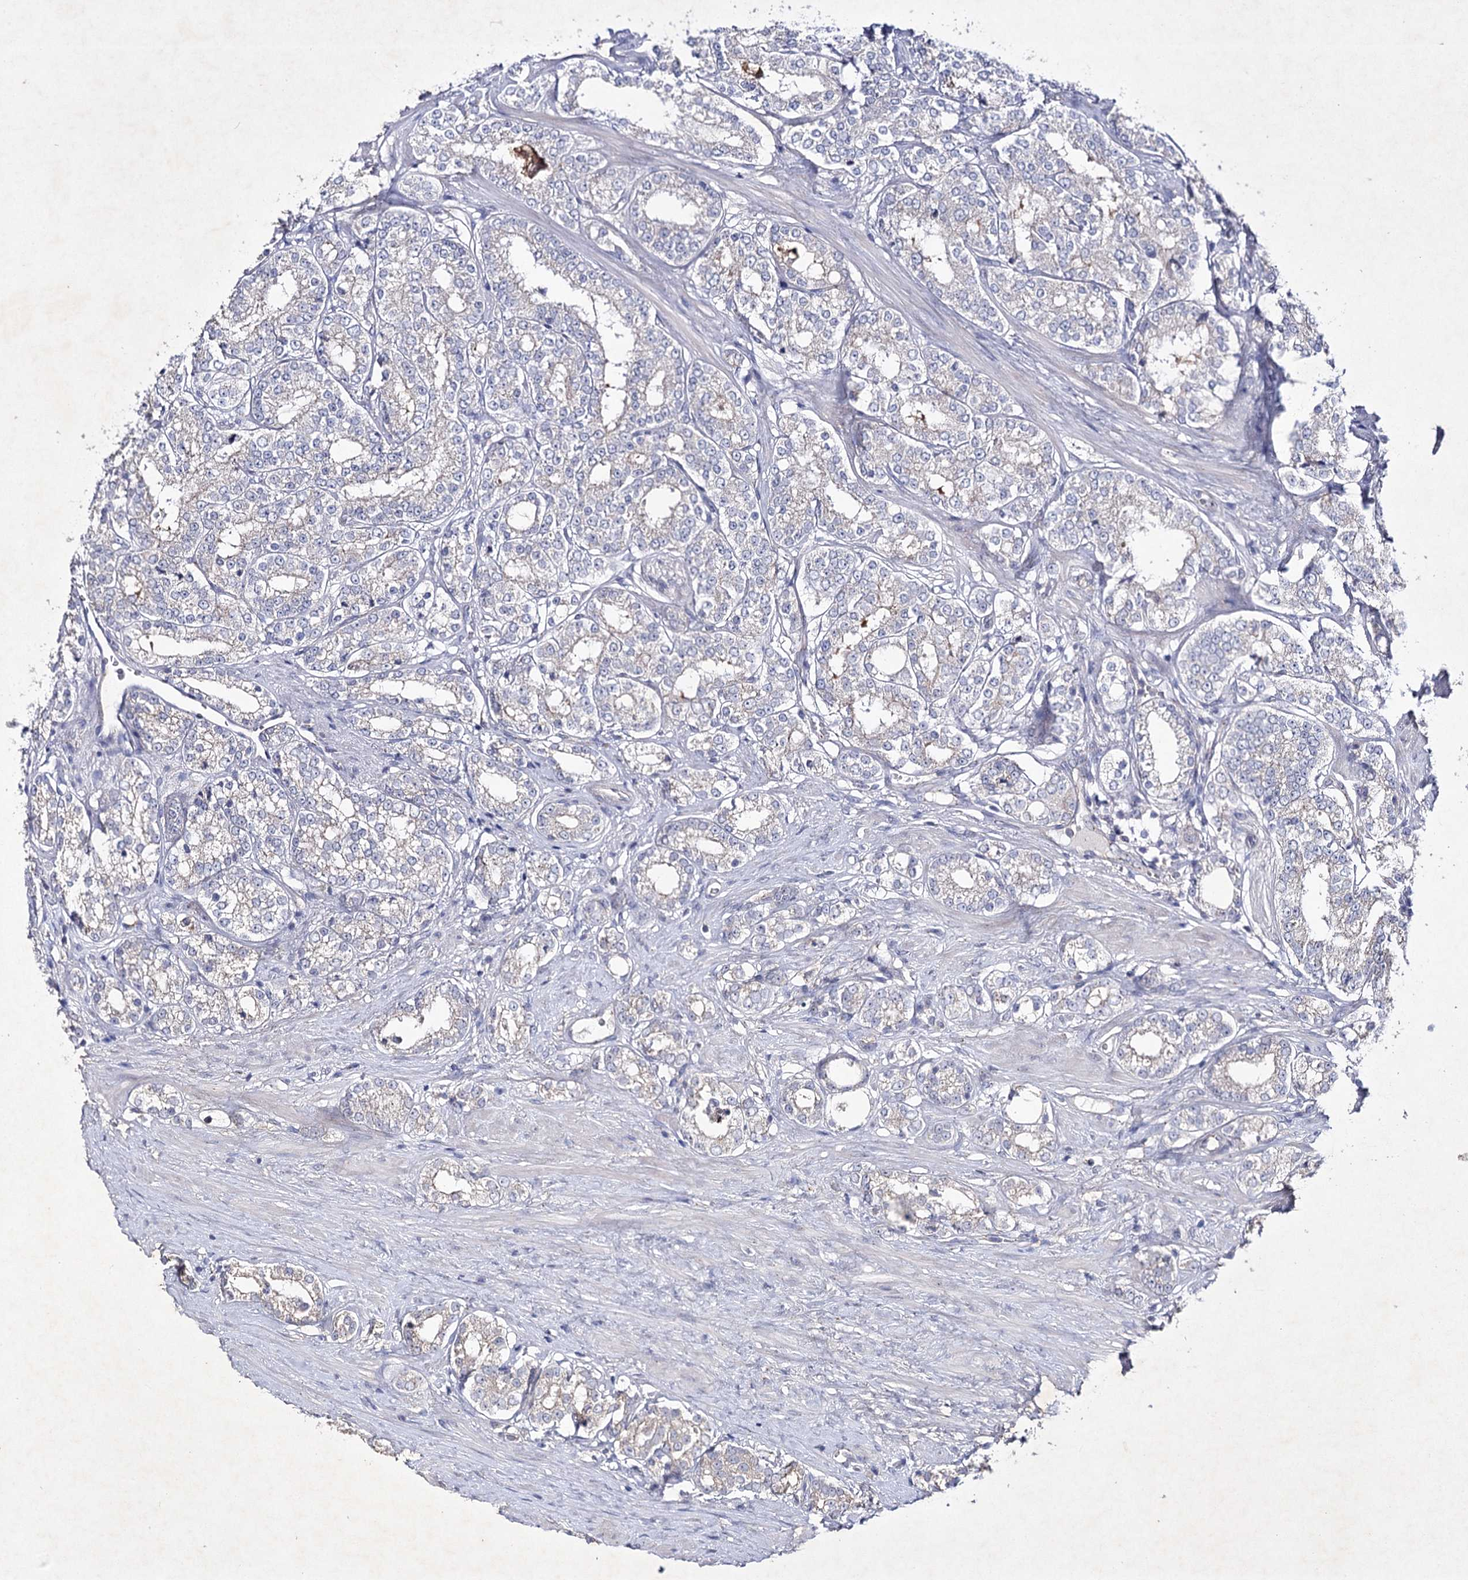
{"staining": {"intensity": "negative", "quantity": "none", "location": "none"}, "tissue": "prostate cancer", "cell_type": "Tumor cells", "image_type": "cancer", "snomed": [{"axis": "morphology", "description": "Normal tissue, NOS"}, {"axis": "morphology", "description": "Adenocarcinoma, High grade"}, {"axis": "topography", "description": "Prostate"}], "caption": "Tumor cells are negative for protein expression in human high-grade adenocarcinoma (prostate). (DAB (3,3'-diaminobenzidine) immunohistochemistry (IHC) visualized using brightfield microscopy, high magnification).", "gene": "COX15", "patient": {"sex": "male", "age": 83}}